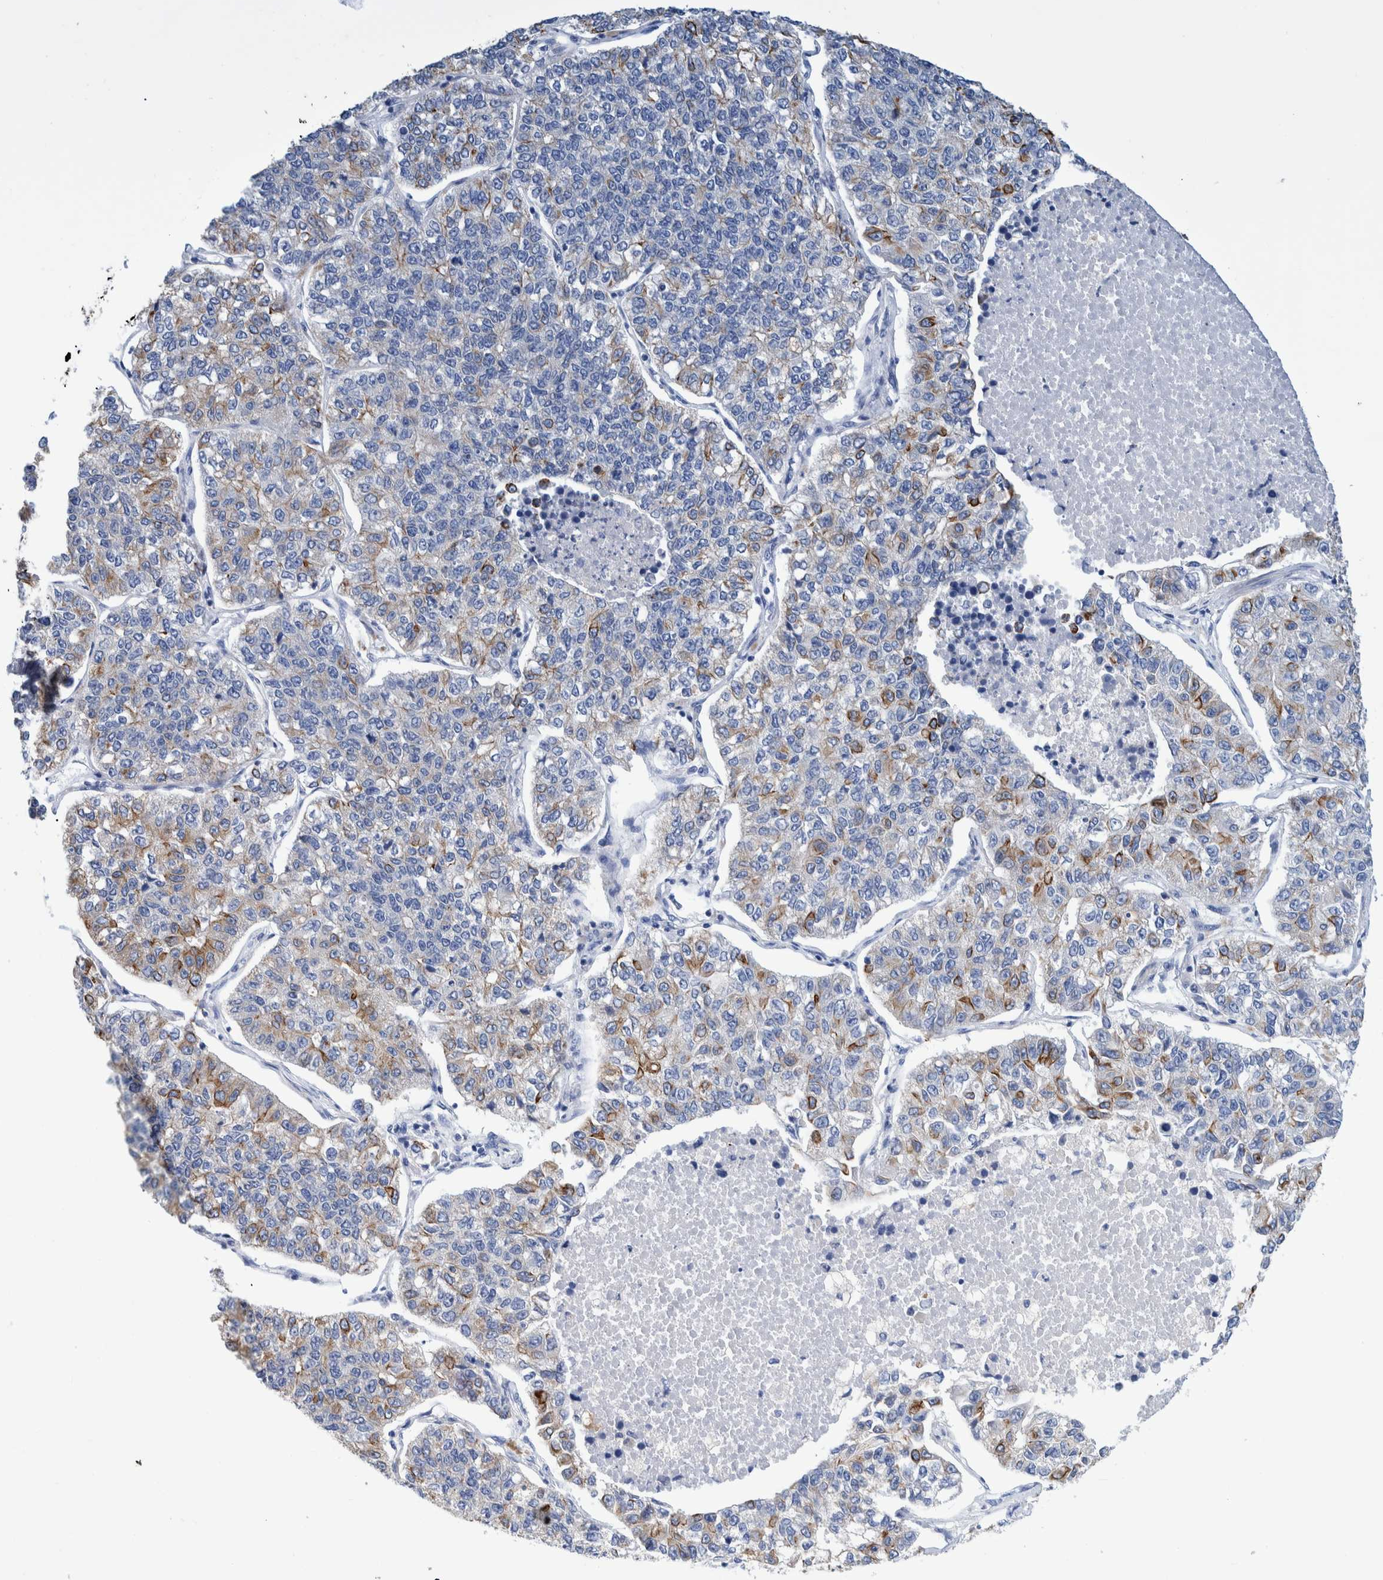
{"staining": {"intensity": "moderate", "quantity": "<25%", "location": "cytoplasmic/membranous"}, "tissue": "lung cancer", "cell_type": "Tumor cells", "image_type": "cancer", "snomed": [{"axis": "morphology", "description": "Adenocarcinoma, NOS"}, {"axis": "topography", "description": "Lung"}], "caption": "Lung adenocarcinoma was stained to show a protein in brown. There is low levels of moderate cytoplasmic/membranous expression in about <25% of tumor cells.", "gene": "MKS1", "patient": {"sex": "male", "age": 49}}